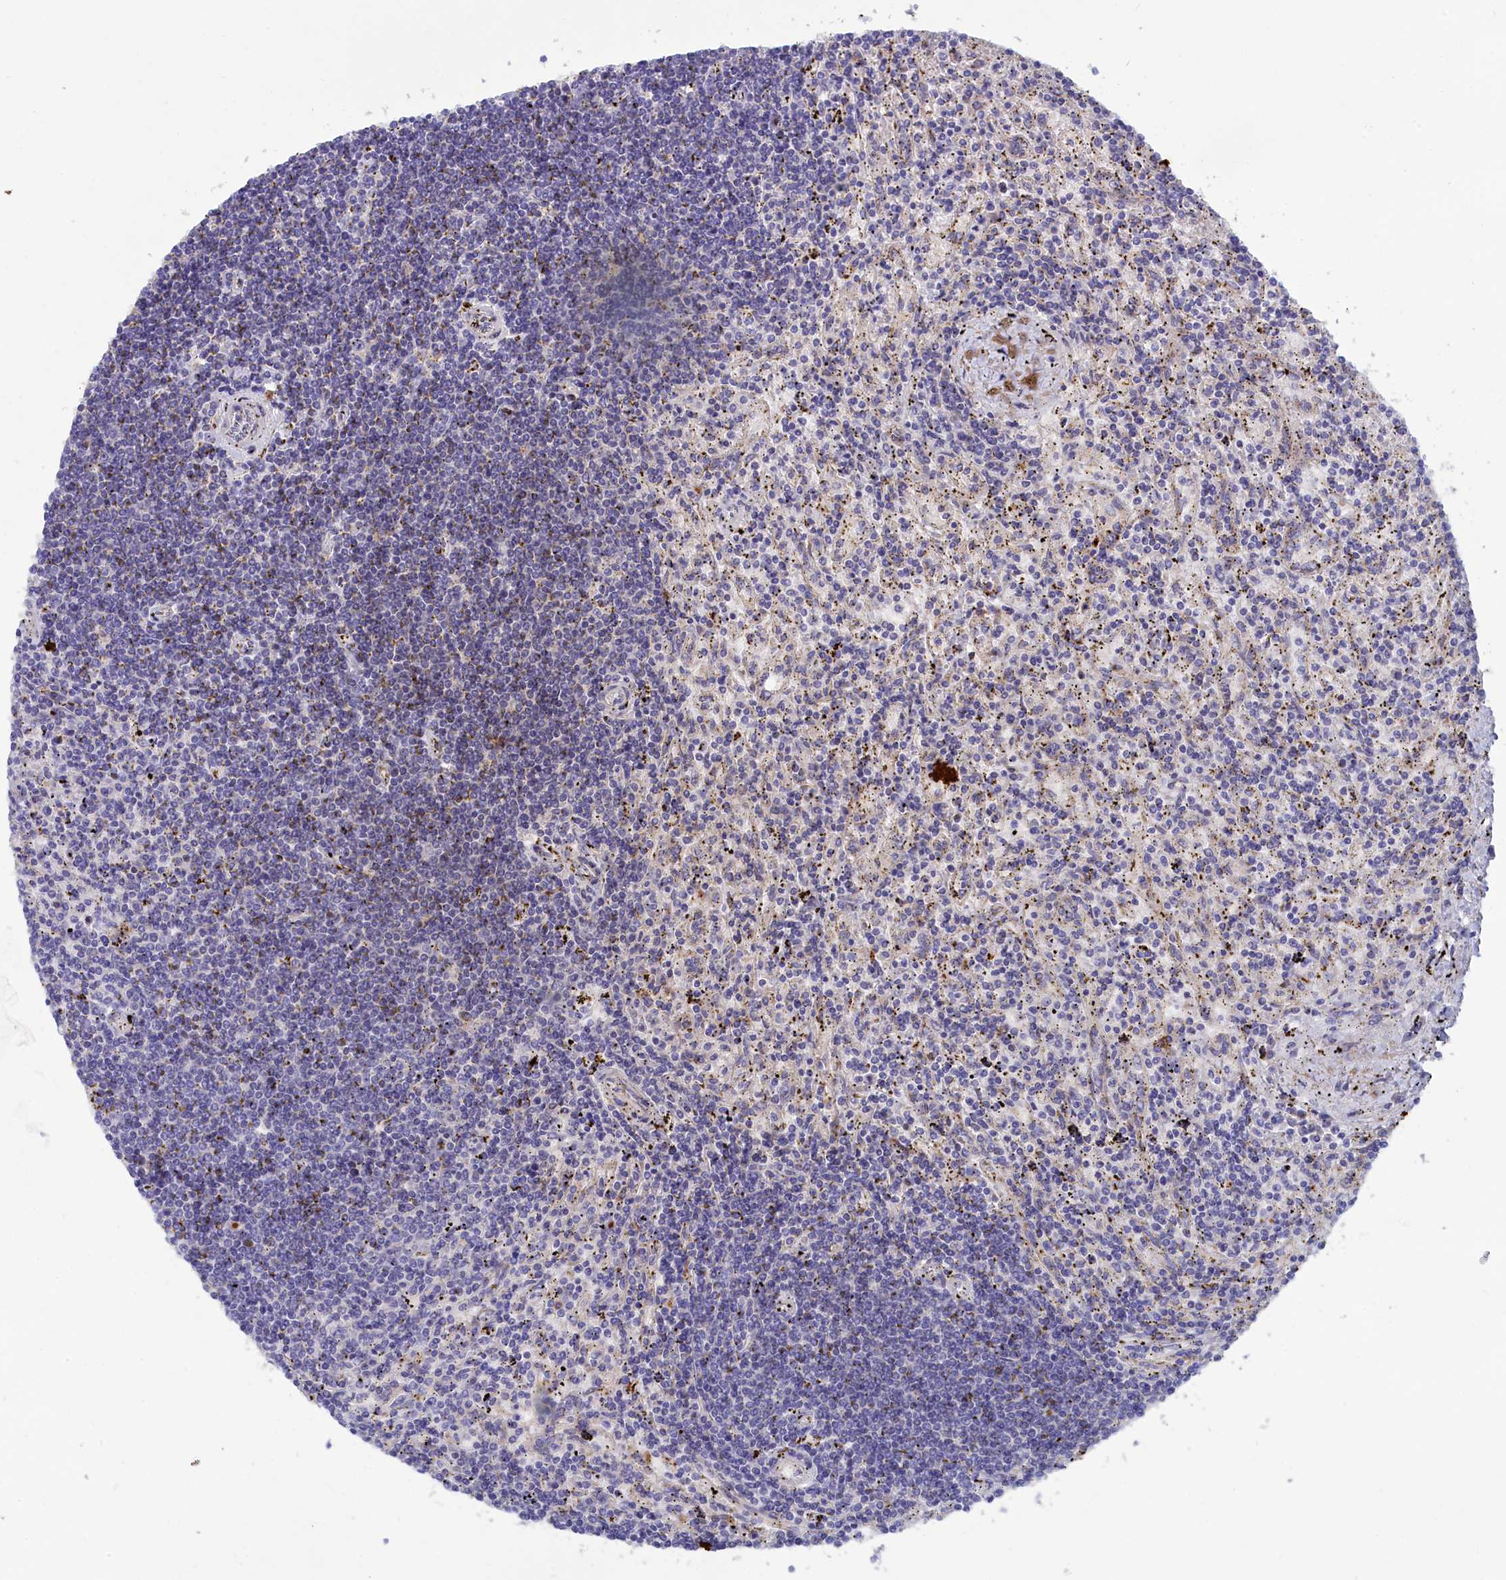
{"staining": {"intensity": "negative", "quantity": "none", "location": "none"}, "tissue": "lymphoma", "cell_type": "Tumor cells", "image_type": "cancer", "snomed": [{"axis": "morphology", "description": "Malignant lymphoma, non-Hodgkin's type, Low grade"}, {"axis": "topography", "description": "Spleen"}], "caption": "Protein analysis of low-grade malignant lymphoma, non-Hodgkin's type demonstrates no significant staining in tumor cells. (IHC, brightfield microscopy, high magnification).", "gene": "WDR6", "patient": {"sex": "male", "age": 76}}